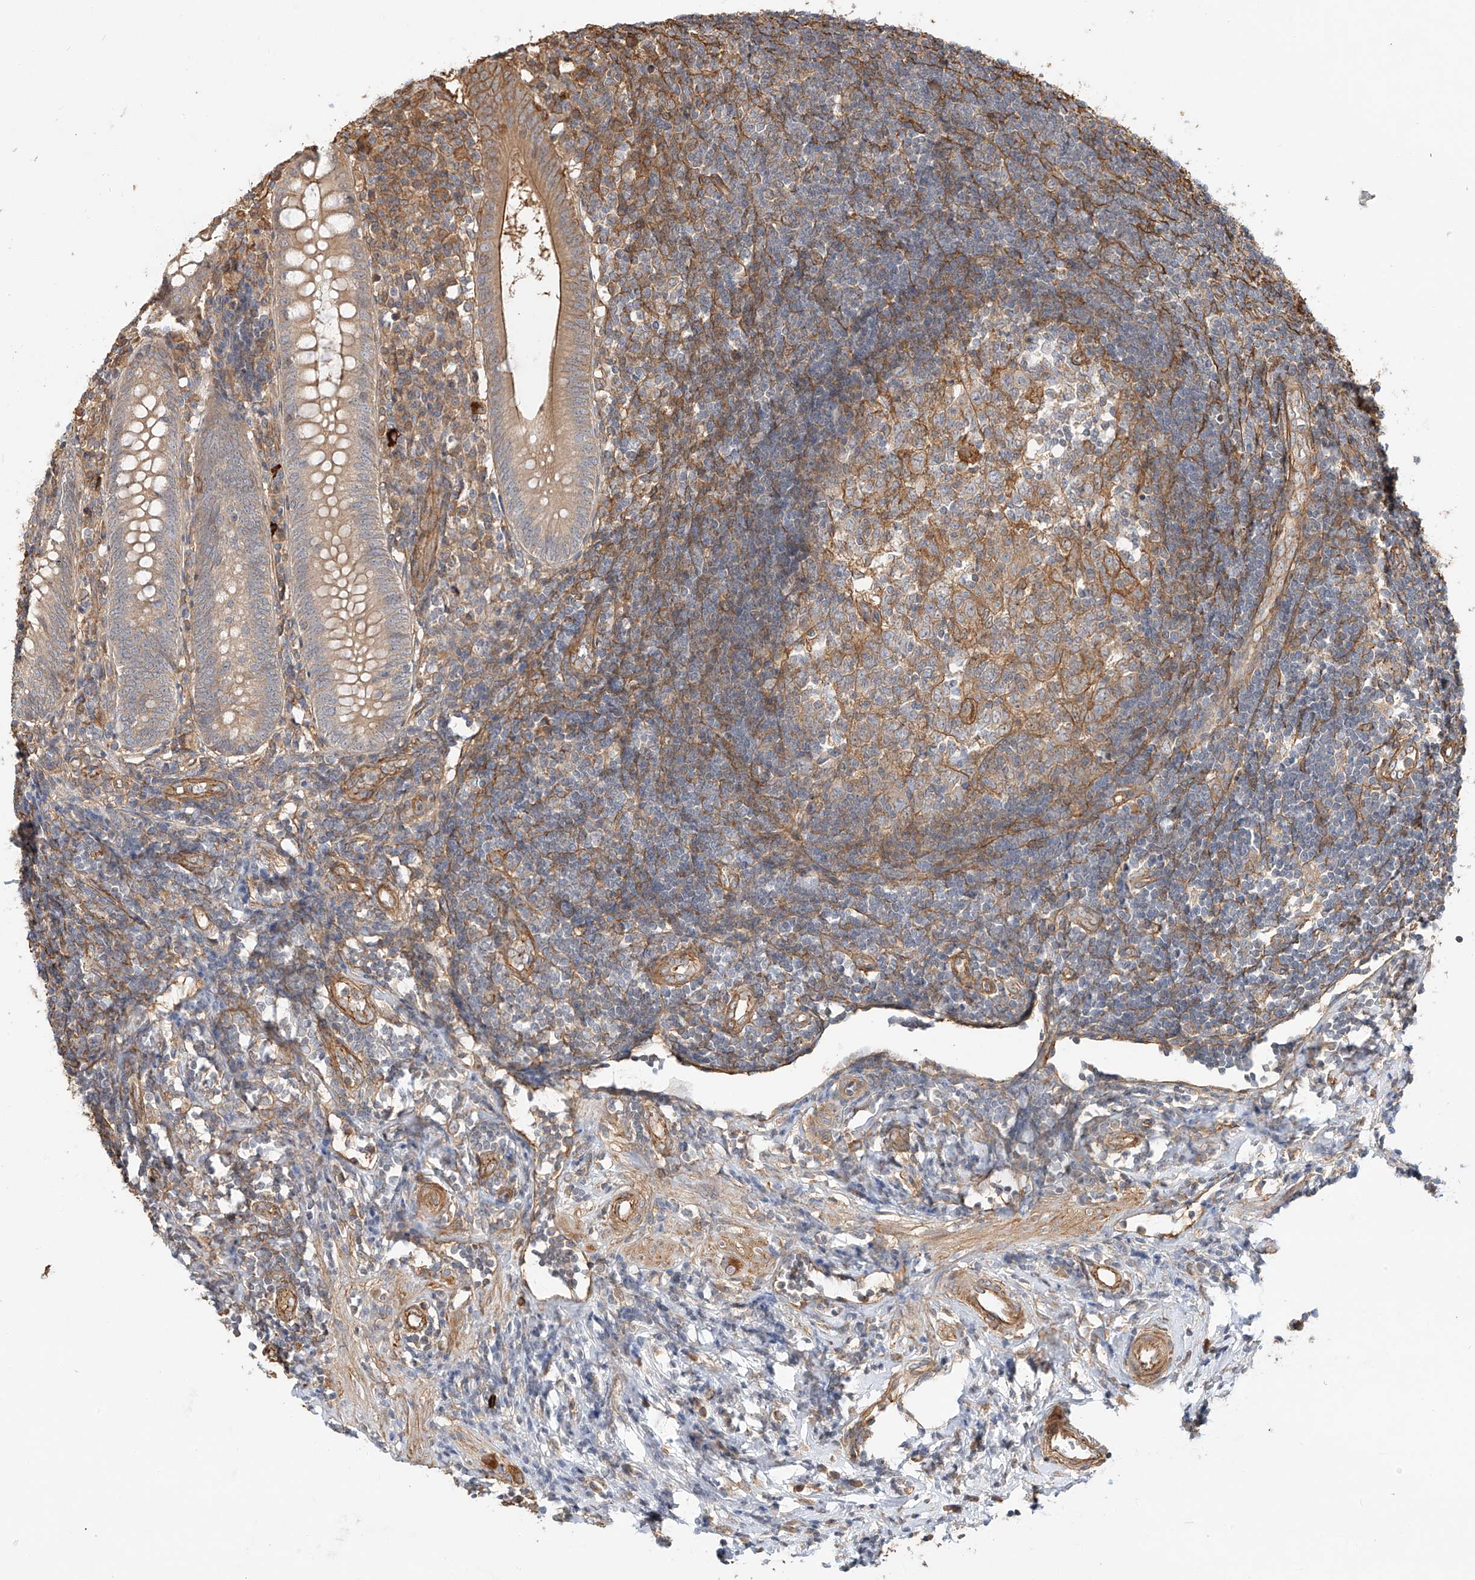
{"staining": {"intensity": "moderate", "quantity": ">75%", "location": "cytoplasmic/membranous"}, "tissue": "appendix", "cell_type": "Glandular cells", "image_type": "normal", "snomed": [{"axis": "morphology", "description": "Normal tissue, NOS"}, {"axis": "topography", "description": "Appendix"}], "caption": "Immunohistochemistry (IHC) of benign appendix shows medium levels of moderate cytoplasmic/membranous expression in approximately >75% of glandular cells. (Brightfield microscopy of DAB IHC at high magnification).", "gene": "CSMD3", "patient": {"sex": "female", "age": 54}}